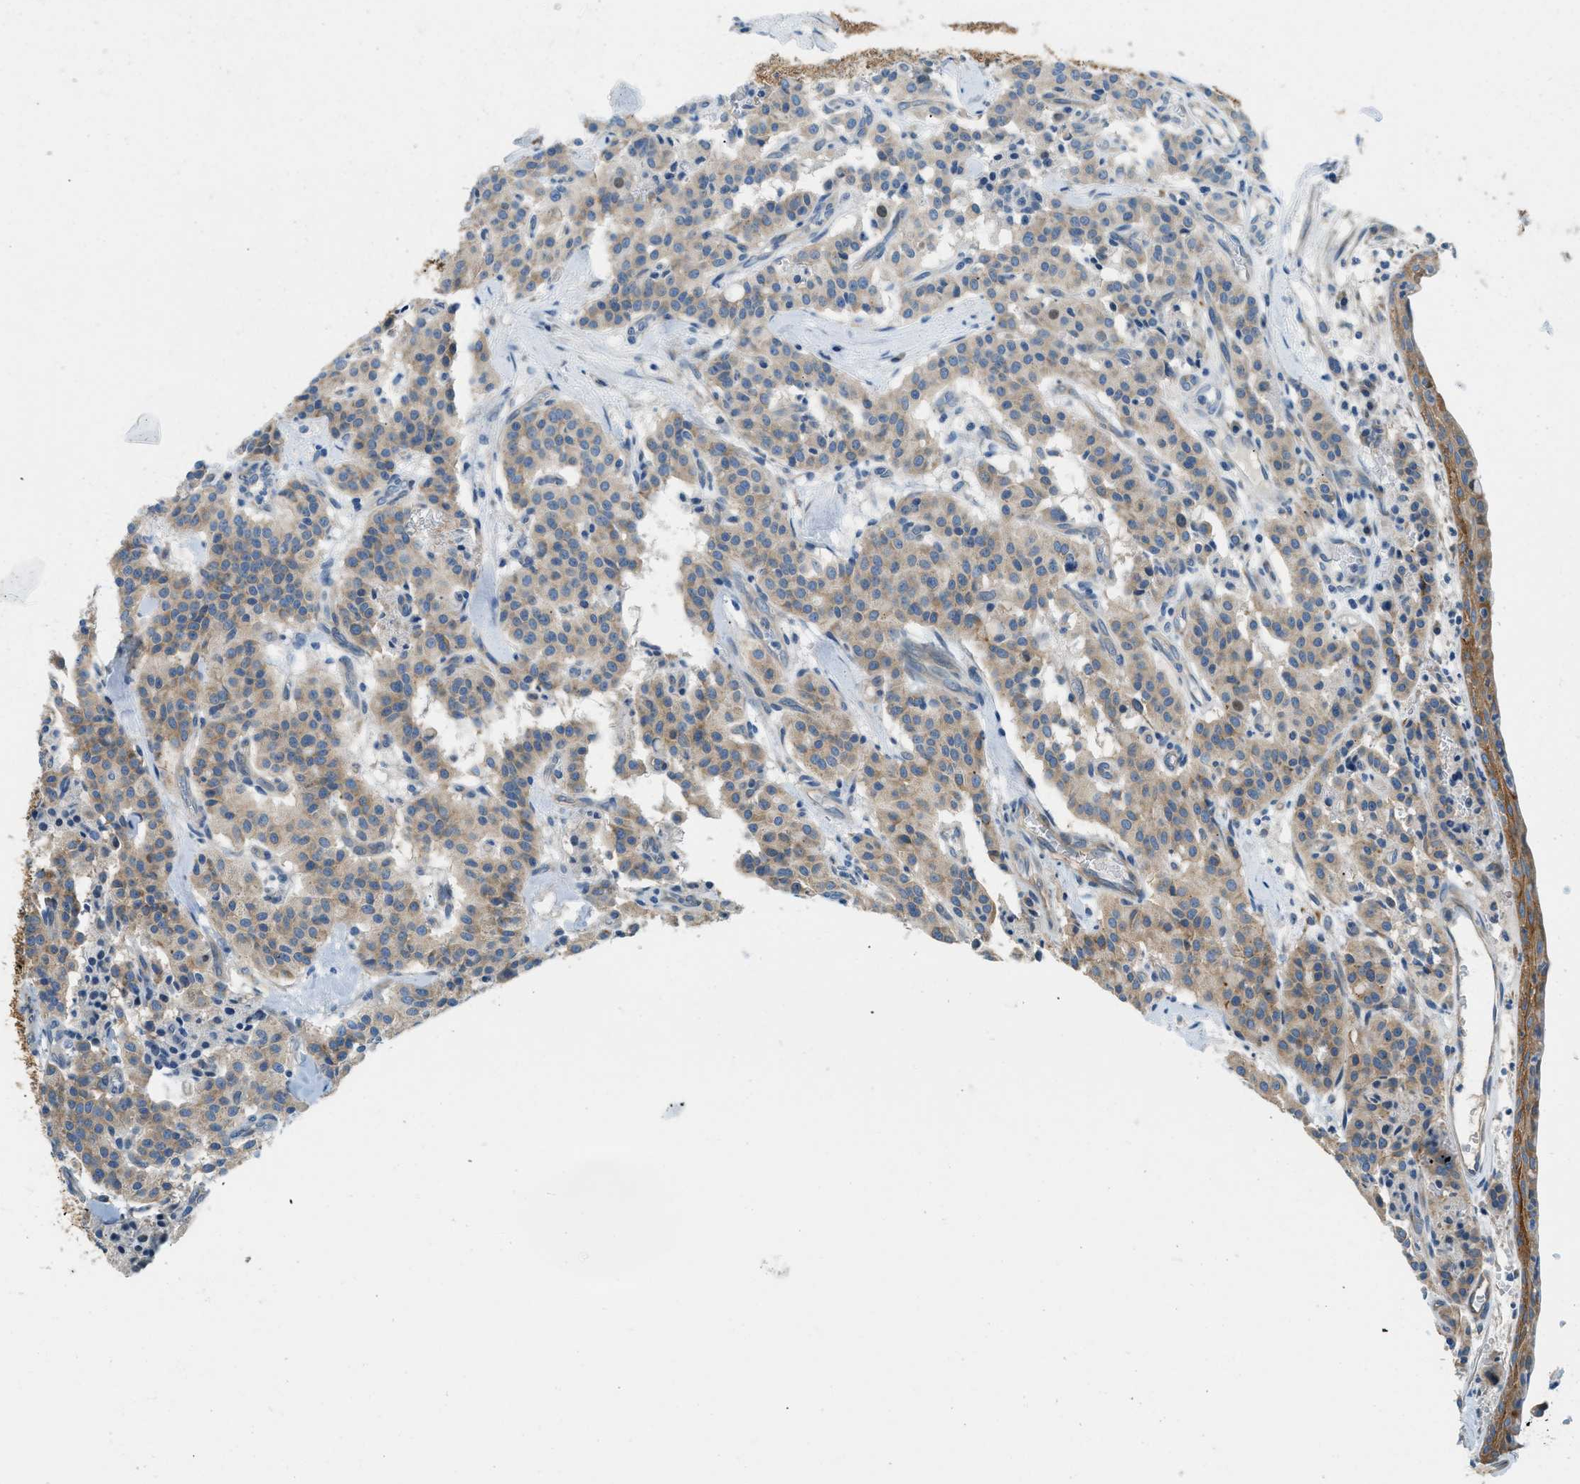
{"staining": {"intensity": "weak", "quantity": ">75%", "location": "cytoplasmic/membranous"}, "tissue": "carcinoid", "cell_type": "Tumor cells", "image_type": "cancer", "snomed": [{"axis": "morphology", "description": "Carcinoid, malignant, NOS"}, {"axis": "topography", "description": "Lung"}], "caption": "Protein expression analysis of carcinoid (malignant) displays weak cytoplasmic/membranous expression in approximately >75% of tumor cells.", "gene": "ZNF367", "patient": {"sex": "male", "age": 30}}